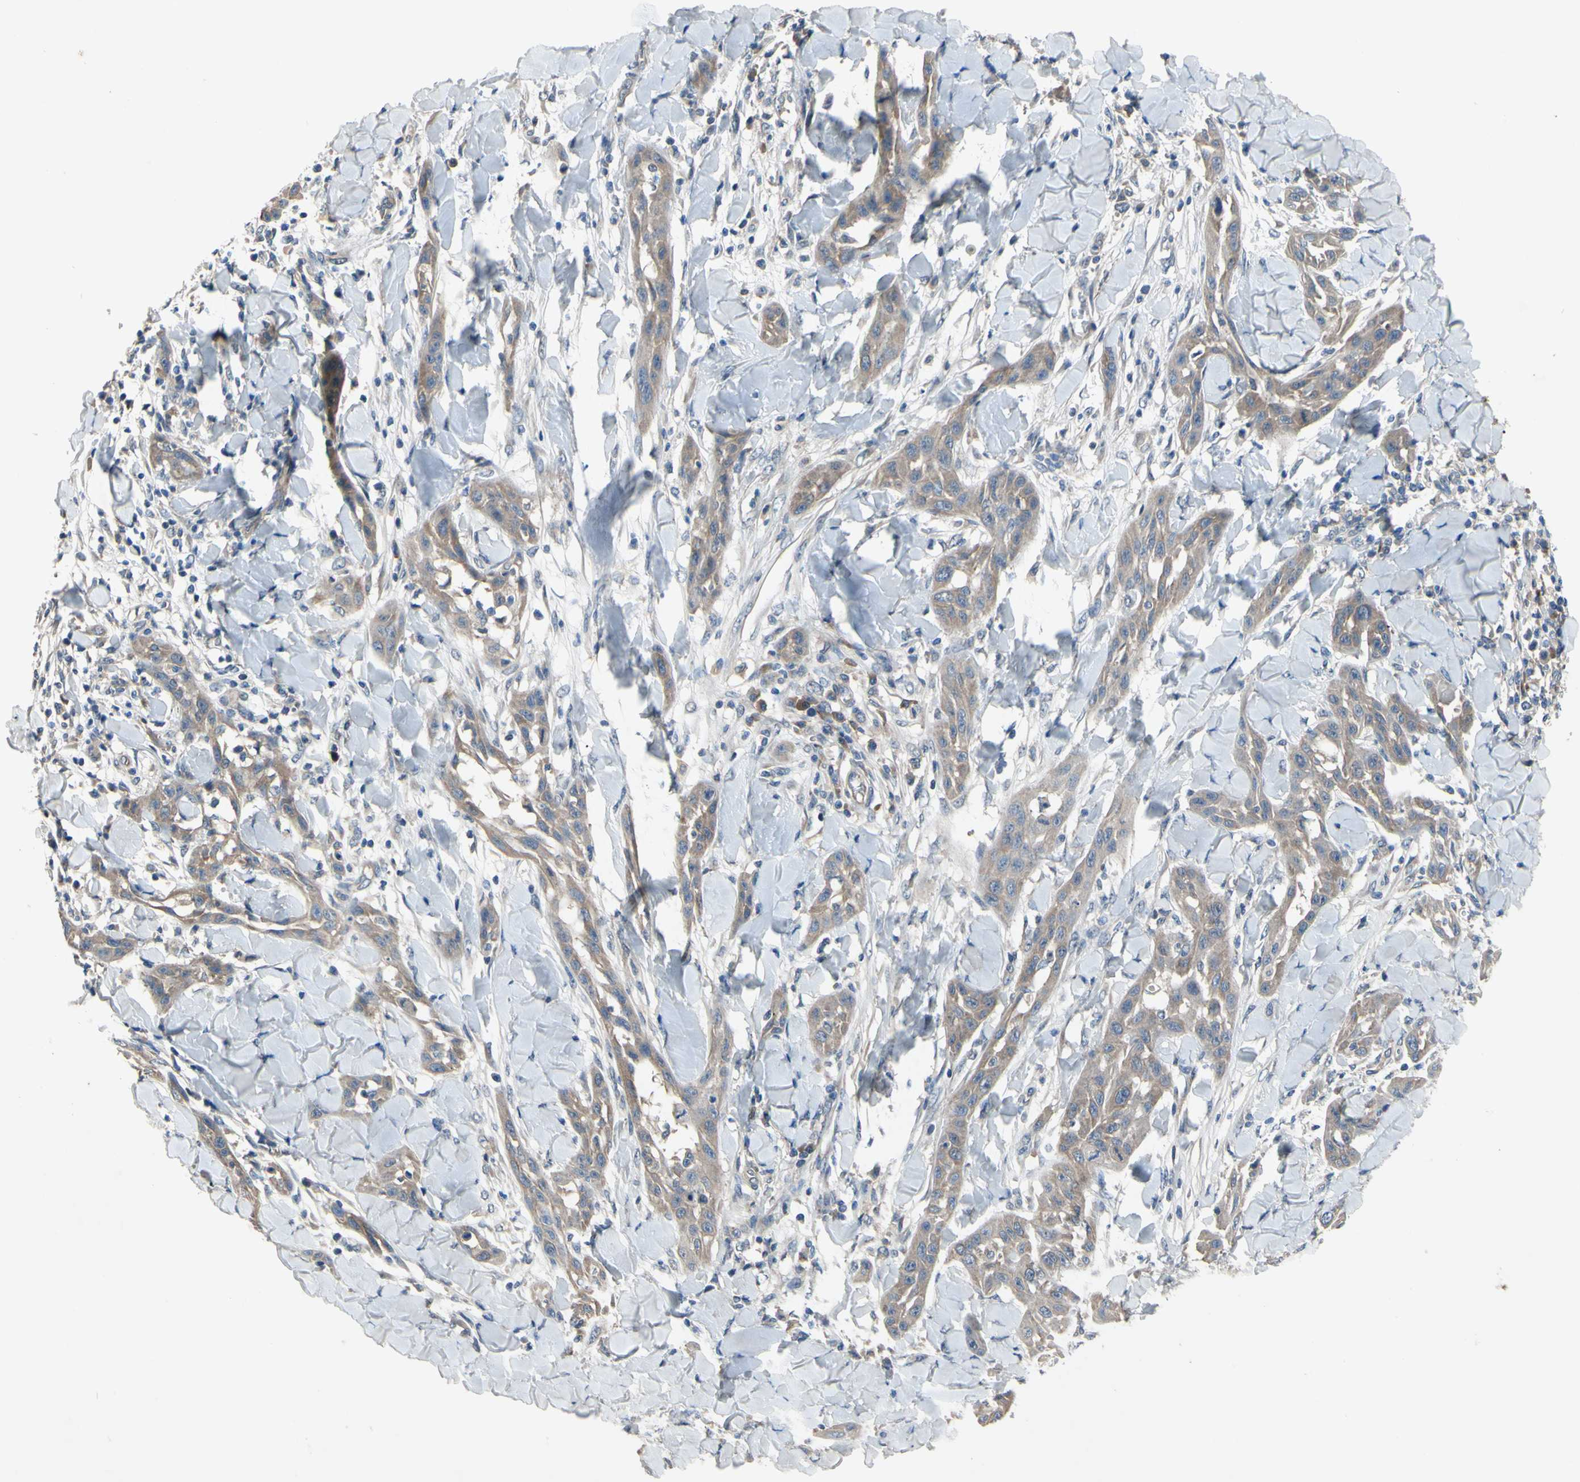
{"staining": {"intensity": "moderate", "quantity": ">75%", "location": "cytoplasmic/membranous"}, "tissue": "skin cancer", "cell_type": "Tumor cells", "image_type": "cancer", "snomed": [{"axis": "morphology", "description": "Squamous cell carcinoma, NOS"}, {"axis": "topography", "description": "Skin"}], "caption": "There is medium levels of moderate cytoplasmic/membranous positivity in tumor cells of skin cancer, as demonstrated by immunohistochemical staining (brown color).", "gene": "HILPDA", "patient": {"sex": "male", "age": 24}}